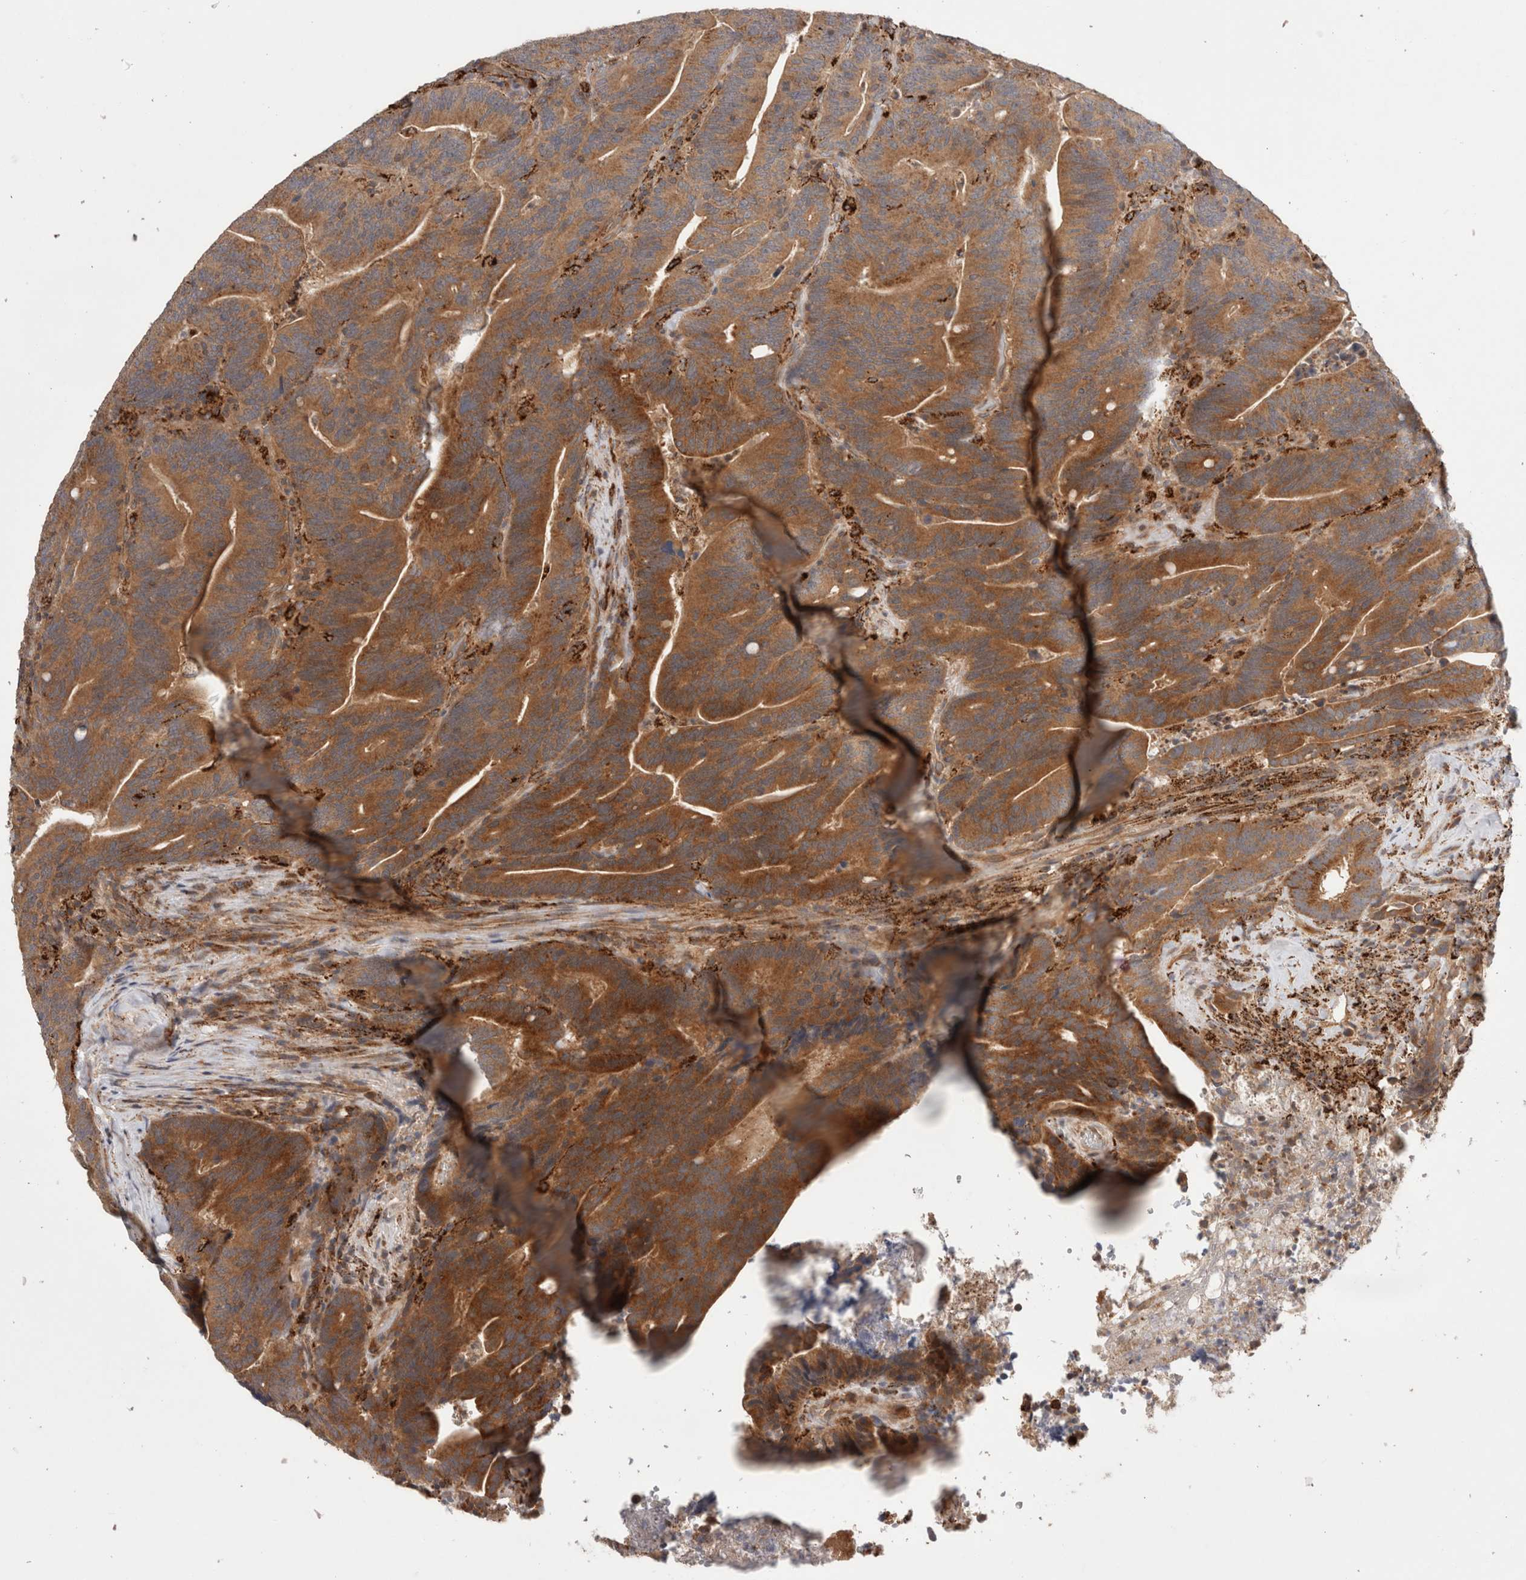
{"staining": {"intensity": "moderate", "quantity": ">75%", "location": "cytoplasmic/membranous"}, "tissue": "colorectal cancer", "cell_type": "Tumor cells", "image_type": "cancer", "snomed": [{"axis": "morphology", "description": "Adenocarcinoma, NOS"}, {"axis": "topography", "description": "Colon"}], "caption": "A medium amount of moderate cytoplasmic/membranous staining is seen in approximately >75% of tumor cells in colorectal cancer (adenocarcinoma) tissue. (IHC, brightfield microscopy, high magnification).", "gene": "HROB", "patient": {"sex": "female", "age": 66}}